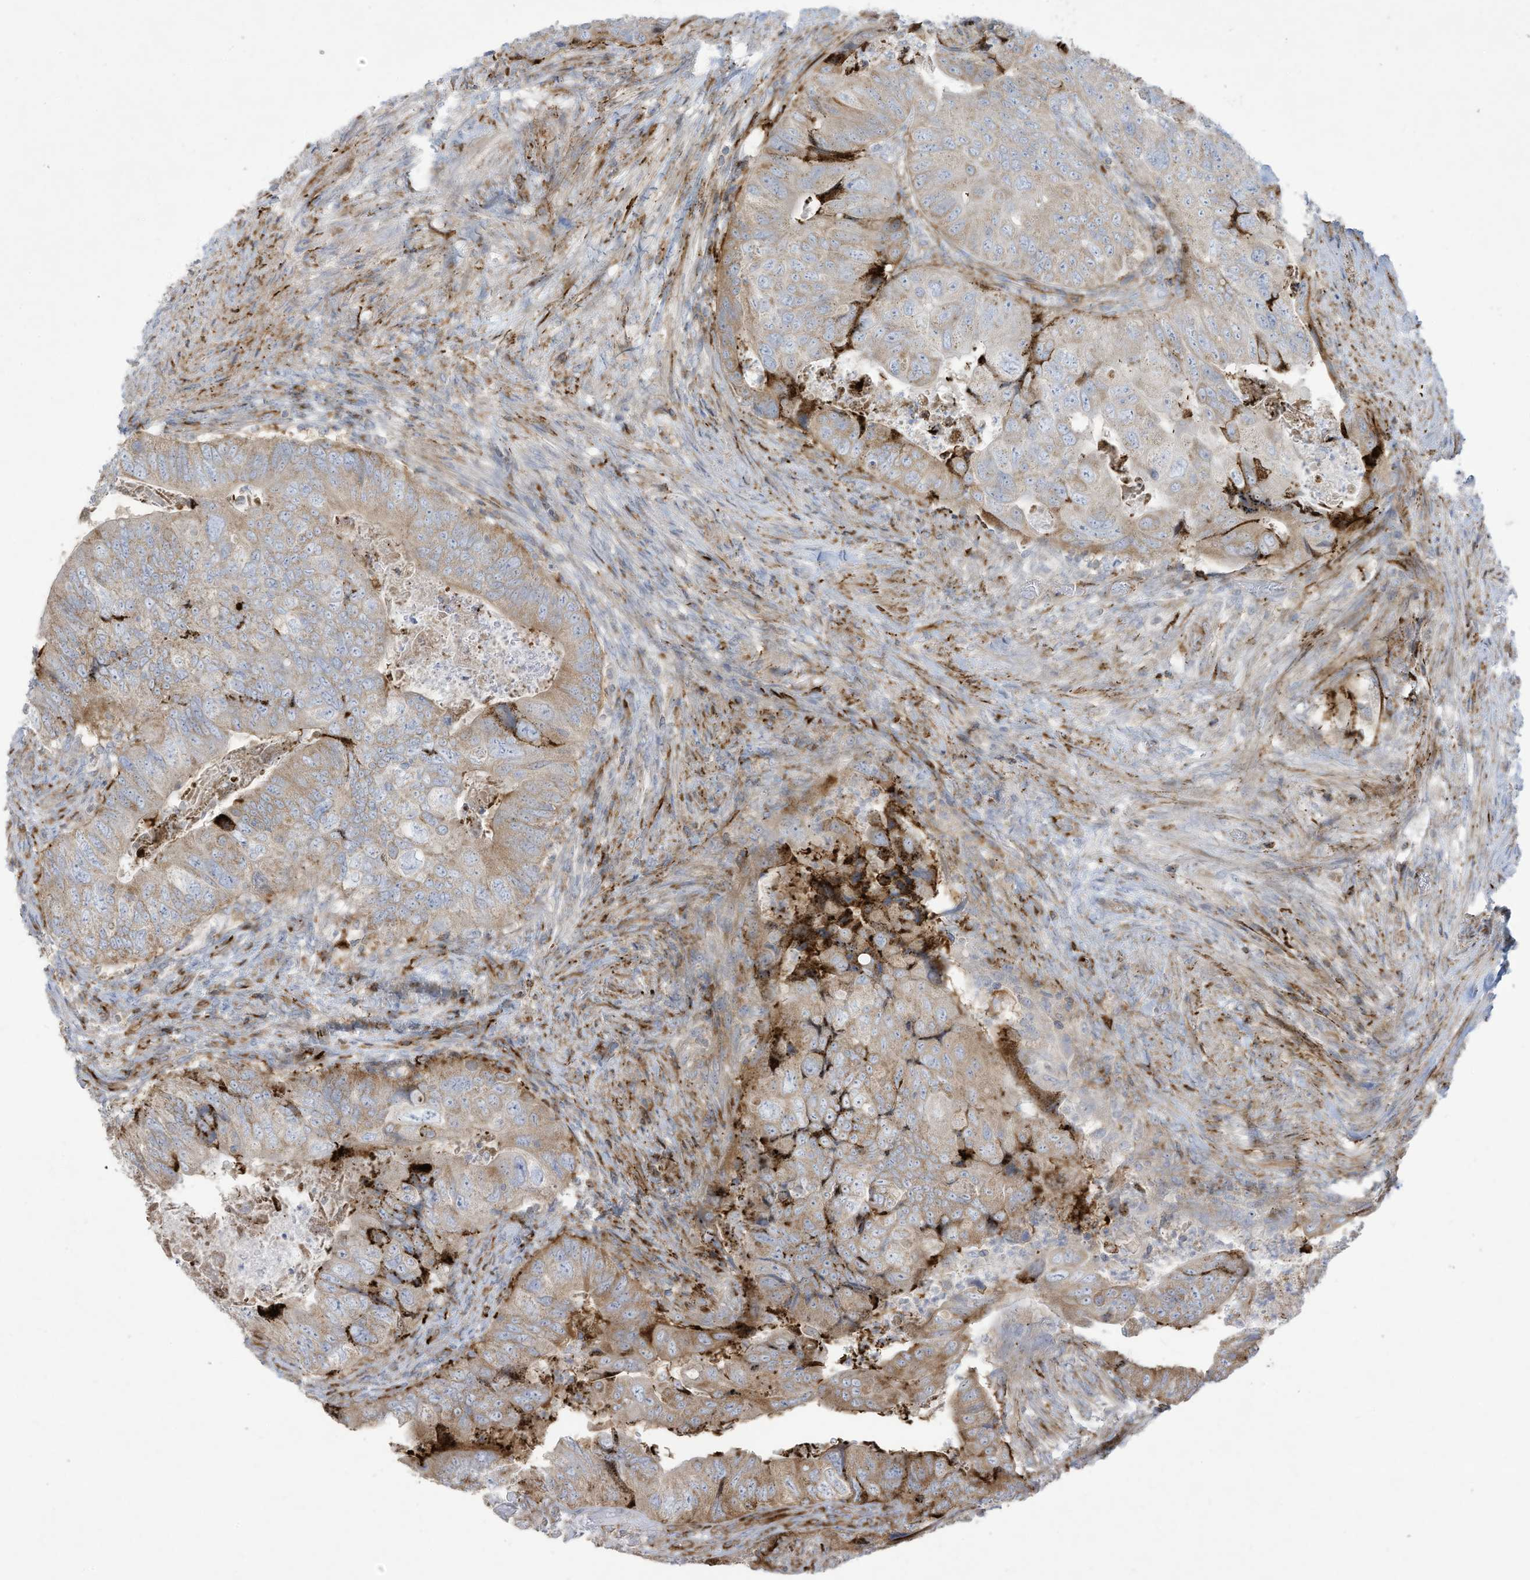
{"staining": {"intensity": "moderate", "quantity": "25%-75%", "location": "cytoplasmic/membranous"}, "tissue": "colorectal cancer", "cell_type": "Tumor cells", "image_type": "cancer", "snomed": [{"axis": "morphology", "description": "Adenocarcinoma, NOS"}, {"axis": "topography", "description": "Rectum"}], "caption": "An IHC photomicrograph of tumor tissue is shown. Protein staining in brown shows moderate cytoplasmic/membranous positivity in colorectal cancer (adenocarcinoma) within tumor cells. (Stains: DAB in brown, nuclei in blue, Microscopy: brightfield microscopy at high magnification).", "gene": "THNSL2", "patient": {"sex": "male", "age": 63}}